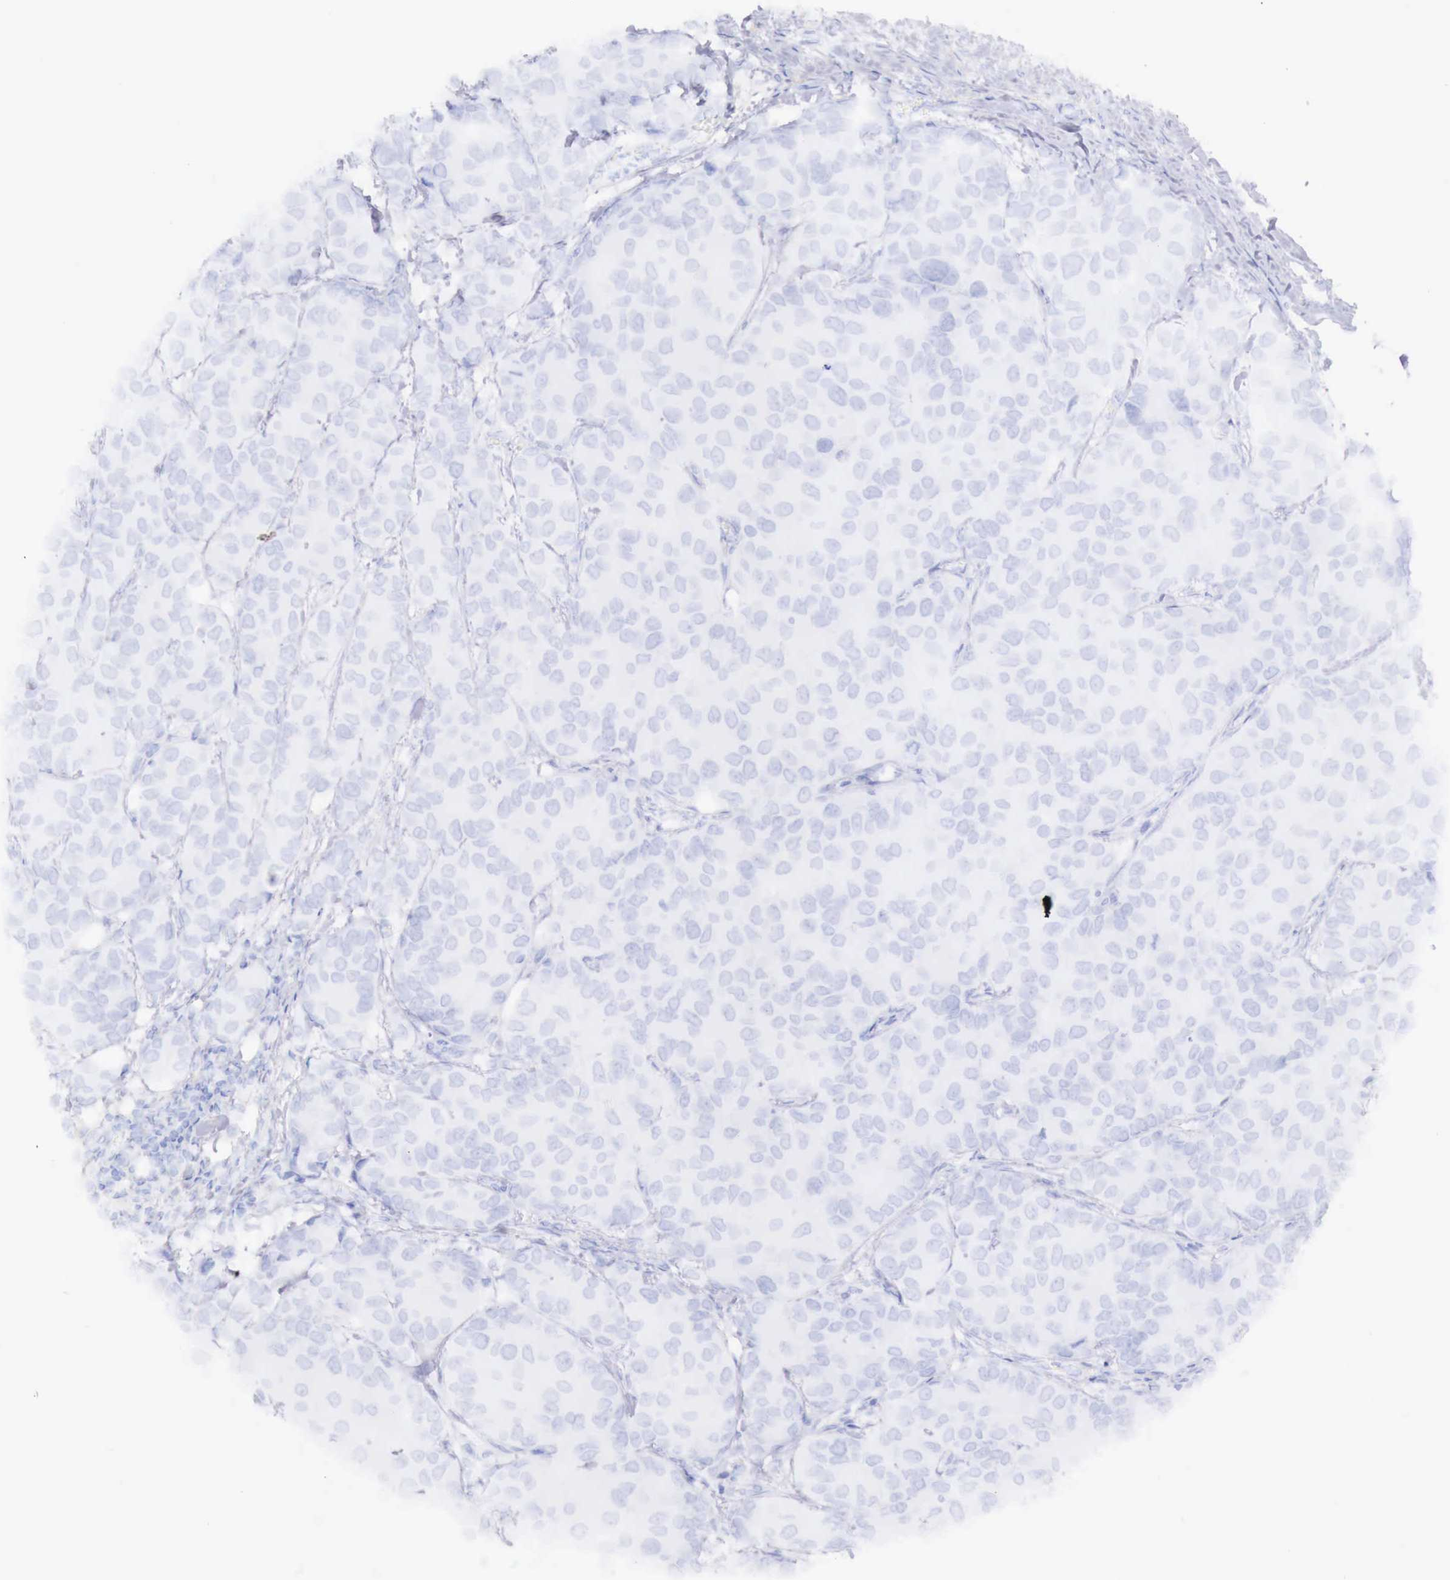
{"staining": {"intensity": "negative", "quantity": "none", "location": "none"}, "tissue": "breast cancer", "cell_type": "Tumor cells", "image_type": "cancer", "snomed": [{"axis": "morphology", "description": "Duct carcinoma"}, {"axis": "topography", "description": "Breast"}], "caption": "A histopathology image of breast infiltrating ductal carcinoma stained for a protein exhibits no brown staining in tumor cells.", "gene": "INHA", "patient": {"sex": "female", "age": 68}}